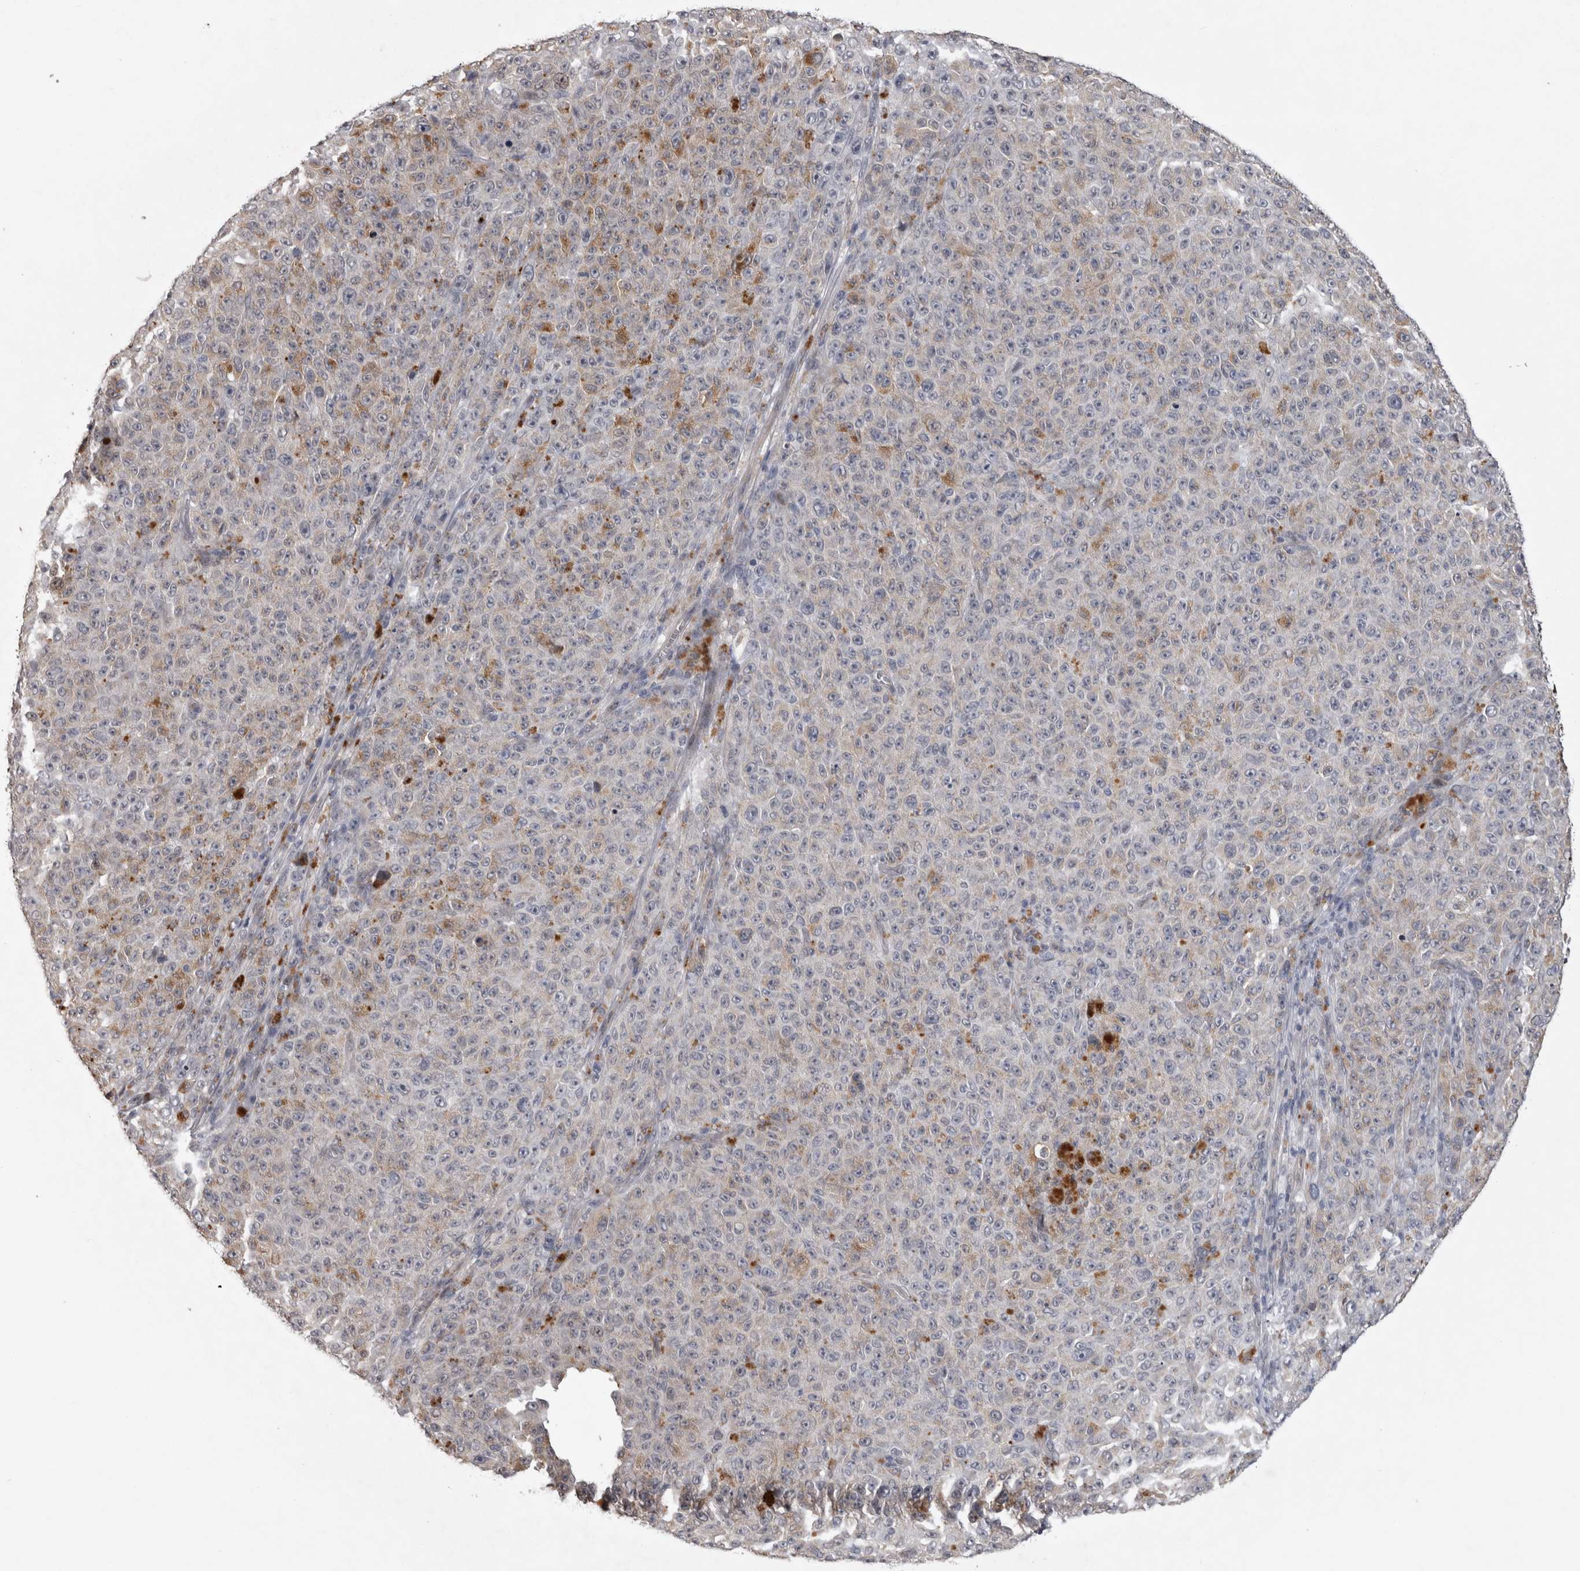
{"staining": {"intensity": "moderate", "quantity": "<25%", "location": "cytoplasmic/membranous"}, "tissue": "melanoma", "cell_type": "Tumor cells", "image_type": "cancer", "snomed": [{"axis": "morphology", "description": "Malignant melanoma, NOS"}, {"axis": "topography", "description": "Skin"}], "caption": "Human malignant melanoma stained for a protein (brown) reveals moderate cytoplasmic/membranous positive expression in about <25% of tumor cells.", "gene": "IFI44", "patient": {"sex": "female", "age": 82}}